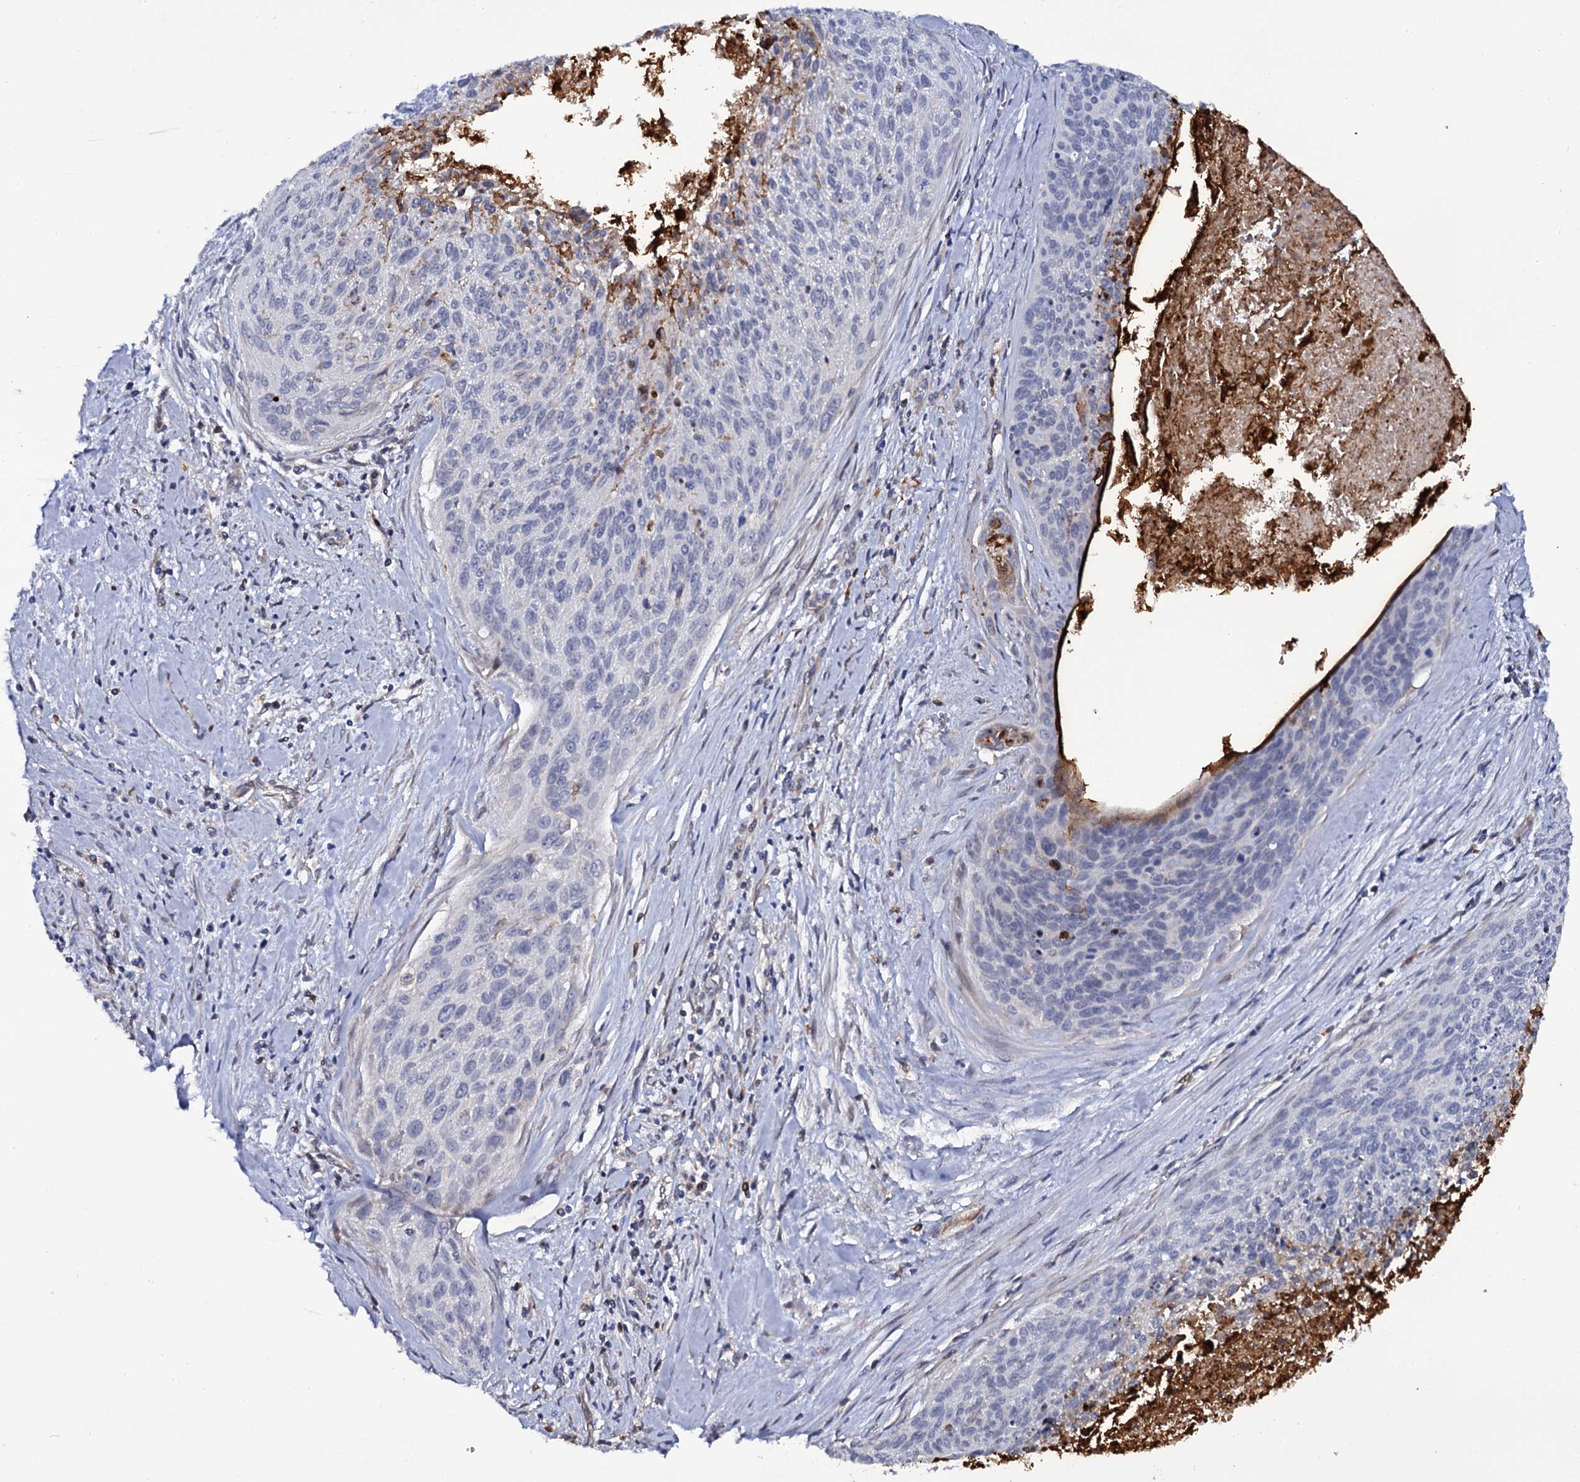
{"staining": {"intensity": "negative", "quantity": "none", "location": "none"}, "tissue": "cervical cancer", "cell_type": "Tumor cells", "image_type": "cancer", "snomed": [{"axis": "morphology", "description": "Squamous cell carcinoma, NOS"}, {"axis": "topography", "description": "Cervix"}], "caption": "Human squamous cell carcinoma (cervical) stained for a protein using immunohistochemistry reveals no staining in tumor cells.", "gene": "TTC23", "patient": {"sex": "female", "age": 55}}